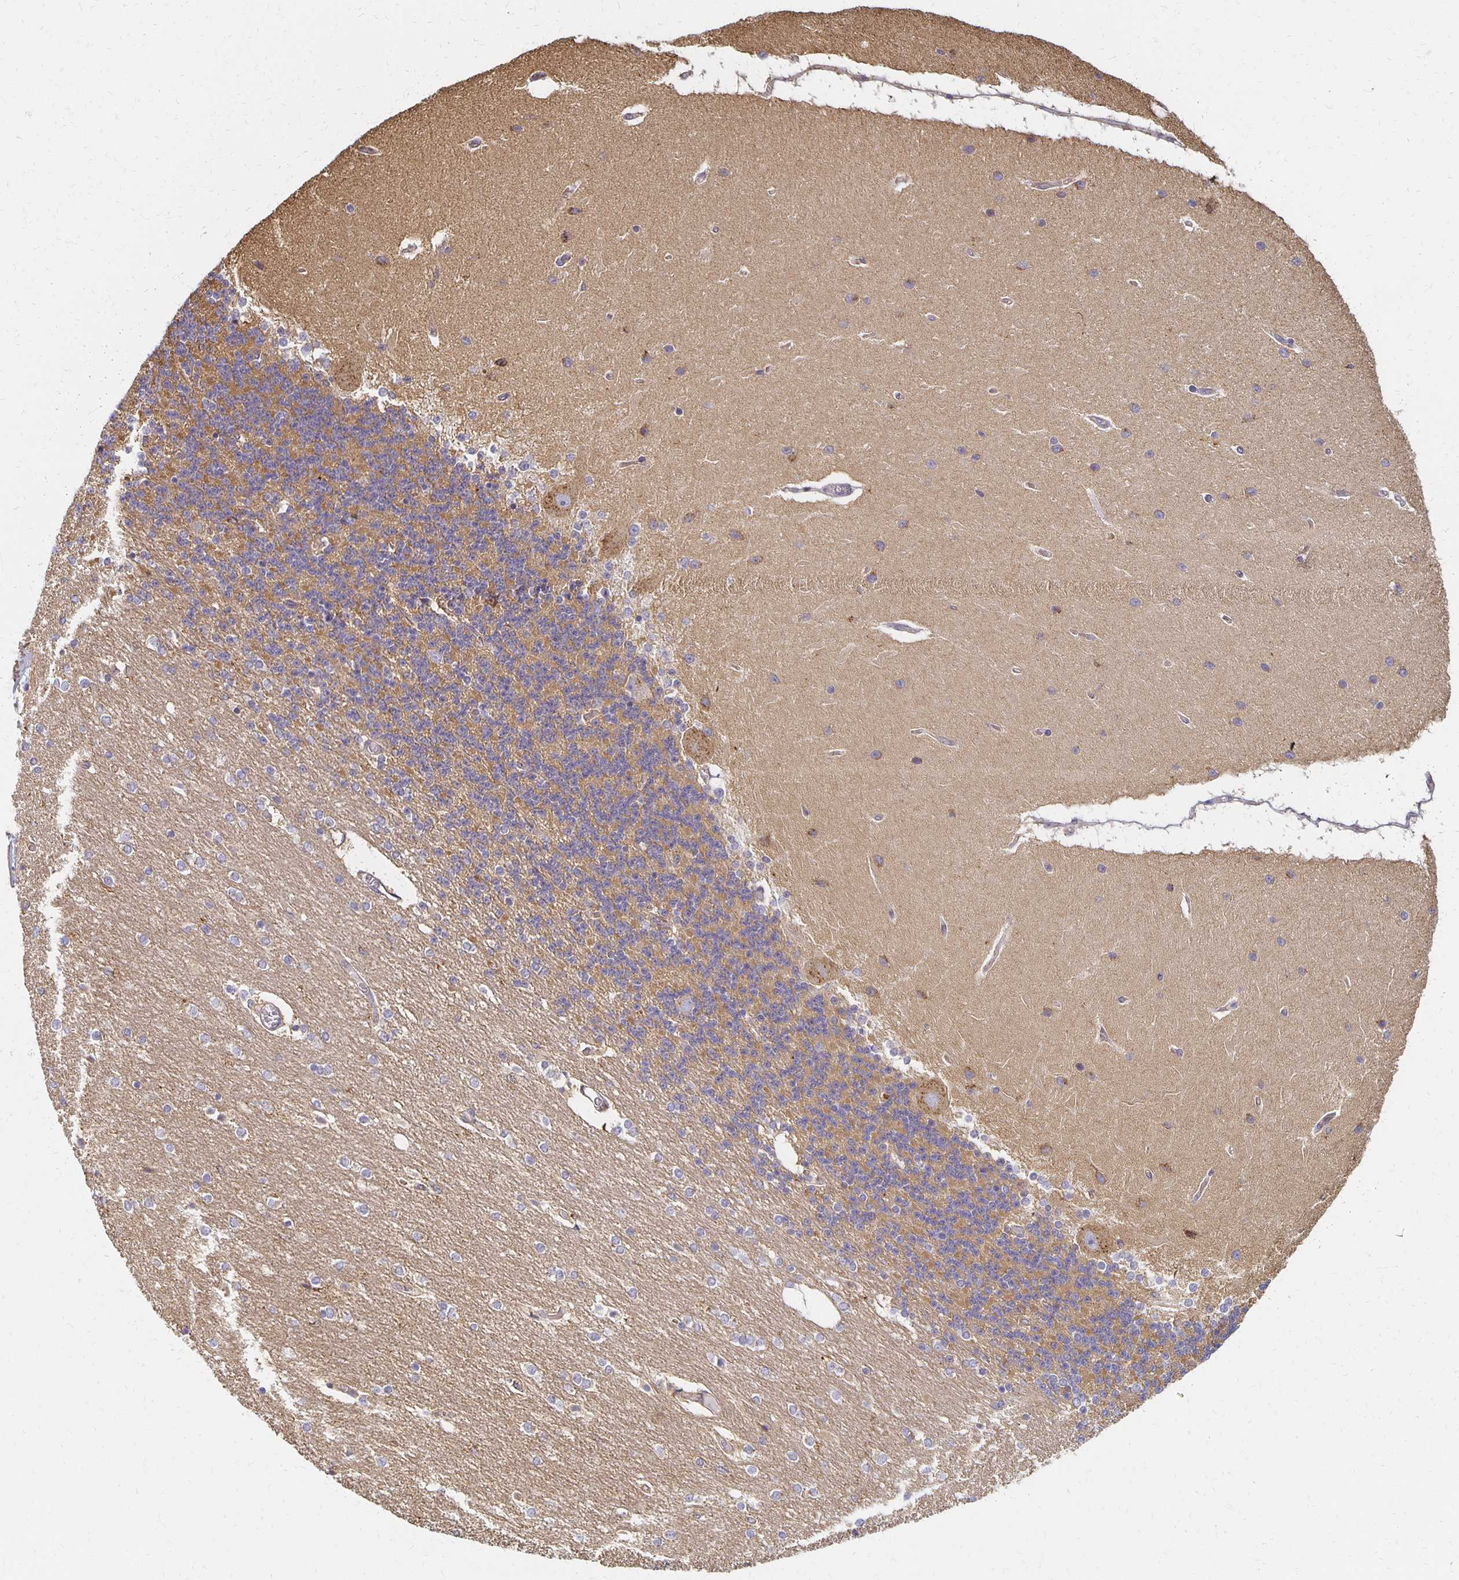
{"staining": {"intensity": "moderate", "quantity": "25%-75%", "location": "cytoplasmic/membranous"}, "tissue": "cerebellum", "cell_type": "Cells in granular layer", "image_type": "normal", "snomed": [{"axis": "morphology", "description": "Normal tissue, NOS"}, {"axis": "topography", "description": "Cerebellum"}], "caption": "The photomicrograph exhibits immunohistochemical staining of normal cerebellum. There is moderate cytoplasmic/membranous positivity is appreciated in about 25%-75% of cells in granular layer.", "gene": "SORL1", "patient": {"sex": "female", "age": 54}}